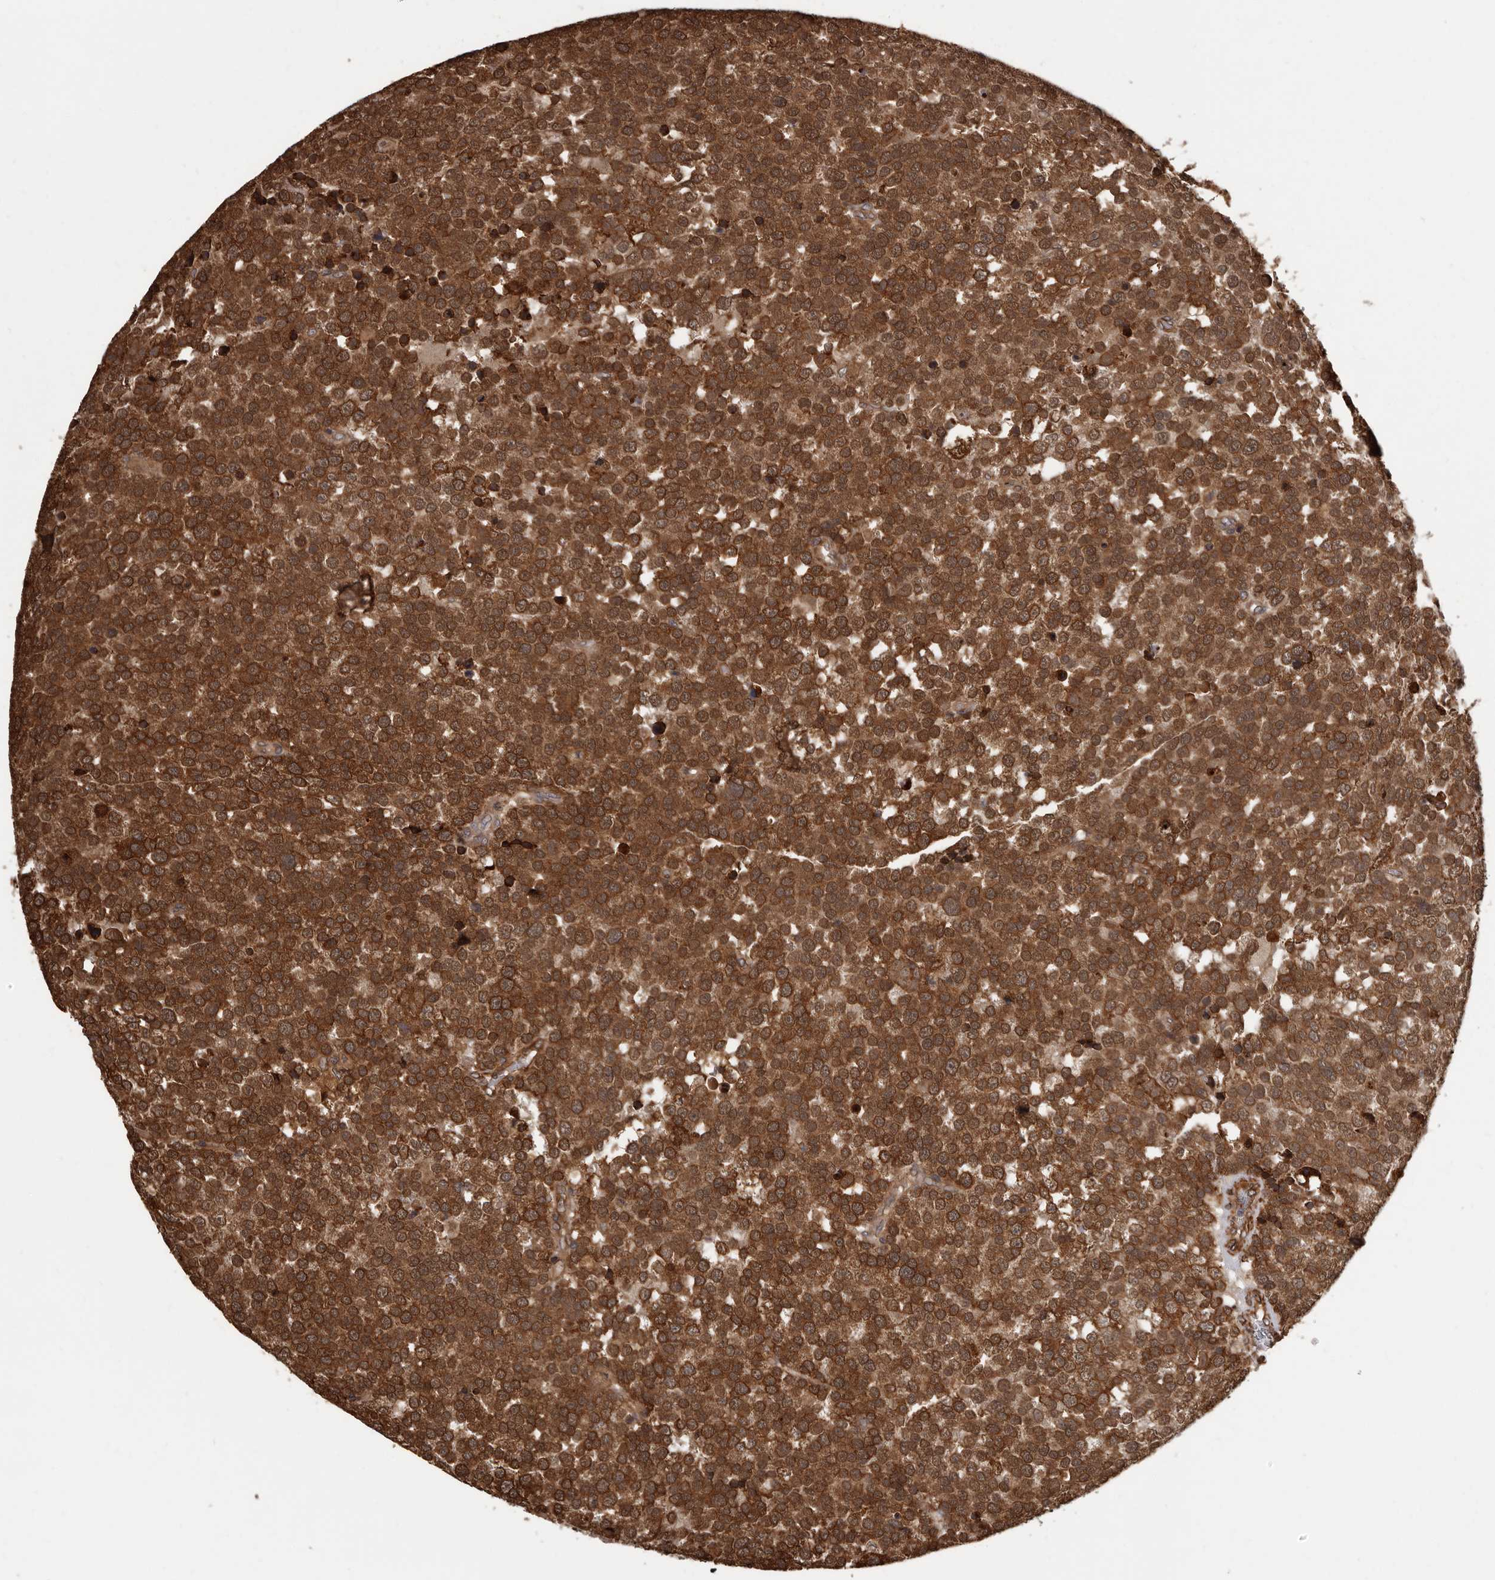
{"staining": {"intensity": "strong", "quantity": ">75%", "location": "cytoplasmic/membranous"}, "tissue": "testis cancer", "cell_type": "Tumor cells", "image_type": "cancer", "snomed": [{"axis": "morphology", "description": "Seminoma, NOS"}, {"axis": "topography", "description": "Testis"}], "caption": "This image demonstrates testis seminoma stained with IHC to label a protein in brown. The cytoplasmic/membranous of tumor cells show strong positivity for the protein. Nuclei are counter-stained blue.", "gene": "SLITRK6", "patient": {"sex": "male", "age": 71}}